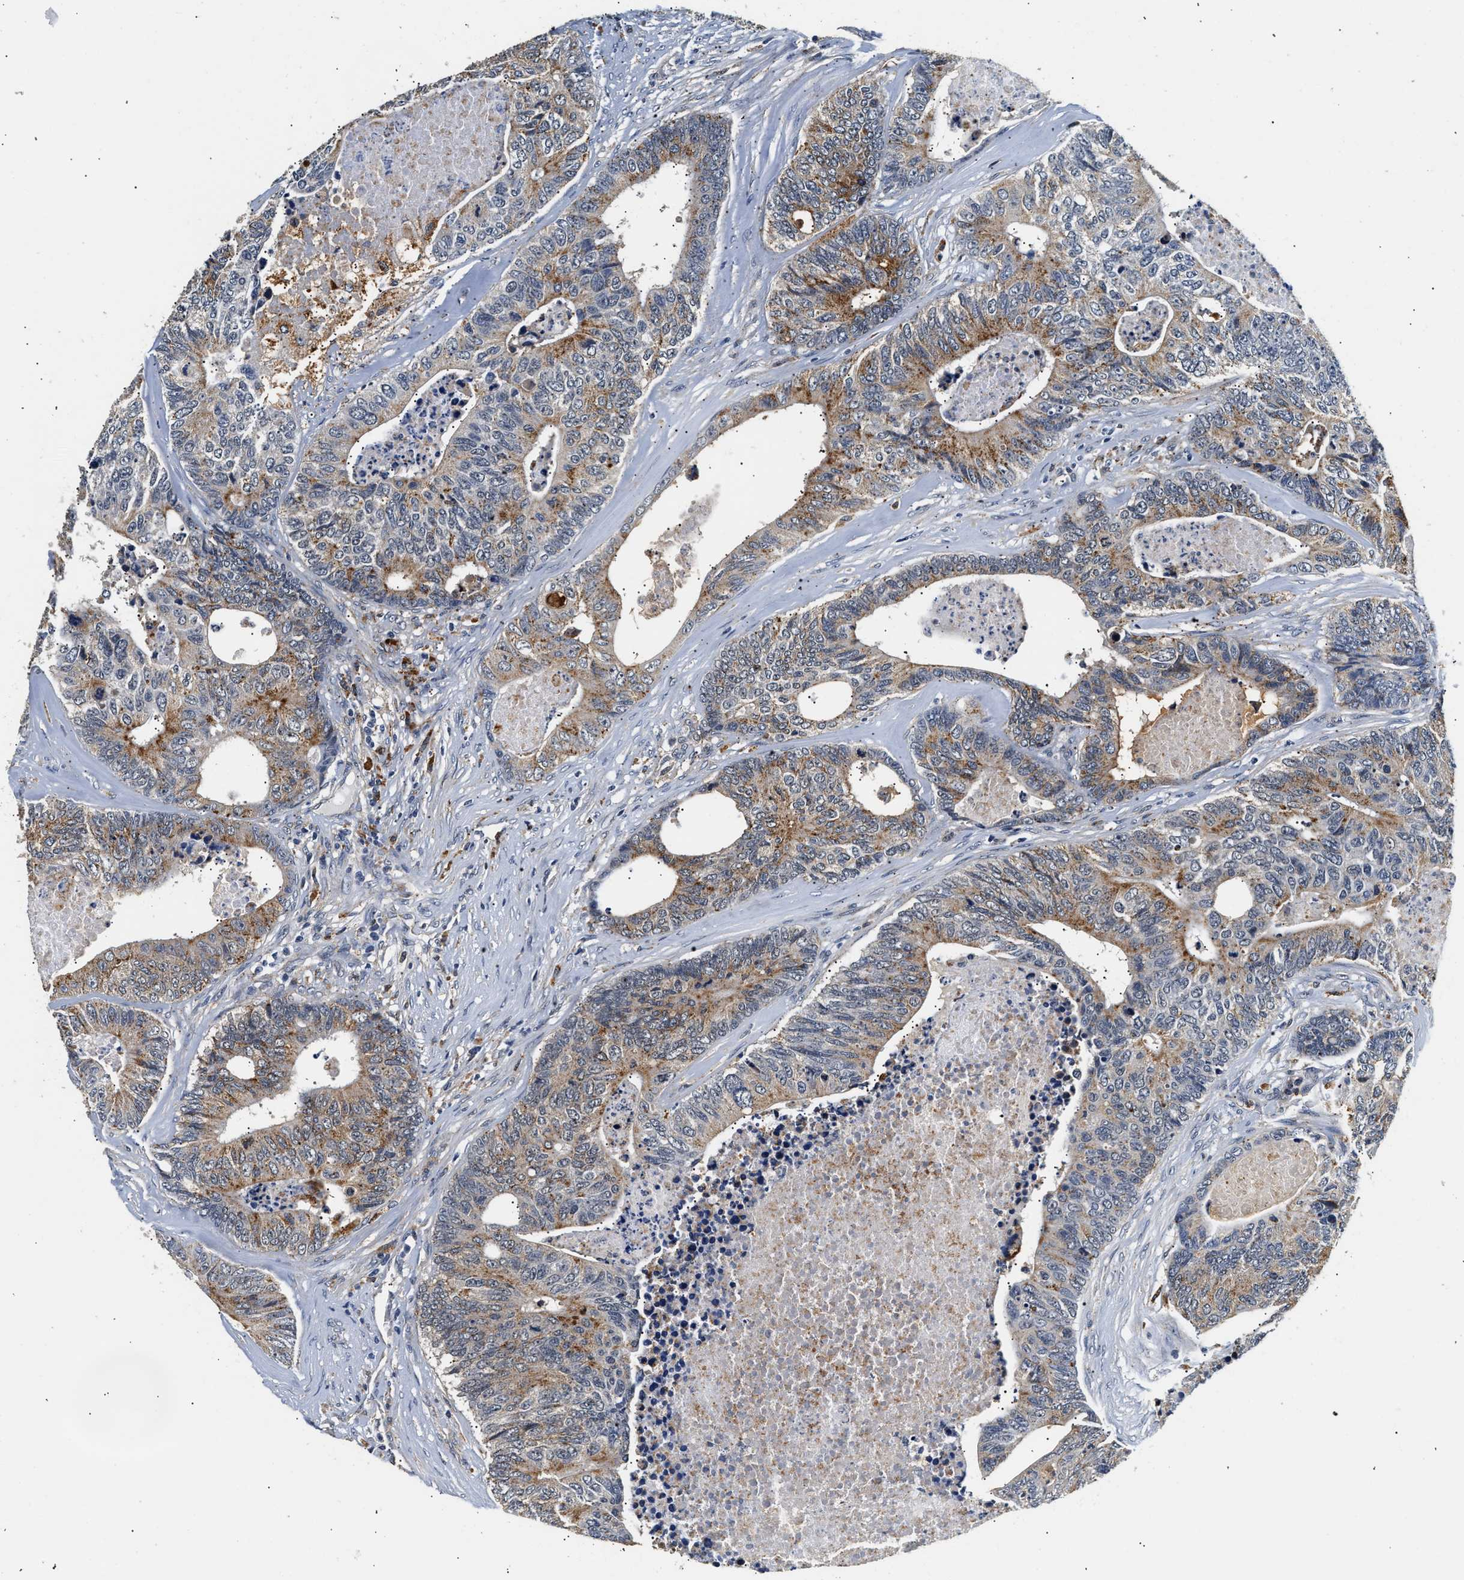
{"staining": {"intensity": "moderate", "quantity": ">75%", "location": "cytoplasmic/membranous"}, "tissue": "colorectal cancer", "cell_type": "Tumor cells", "image_type": "cancer", "snomed": [{"axis": "morphology", "description": "Adenocarcinoma, NOS"}, {"axis": "topography", "description": "Colon"}], "caption": "Immunohistochemical staining of human colorectal cancer exhibits moderate cytoplasmic/membranous protein expression in approximately >75% of tumor cells.", "gene": "SMU1", "patient": {"sex": "female", "age": 67}}